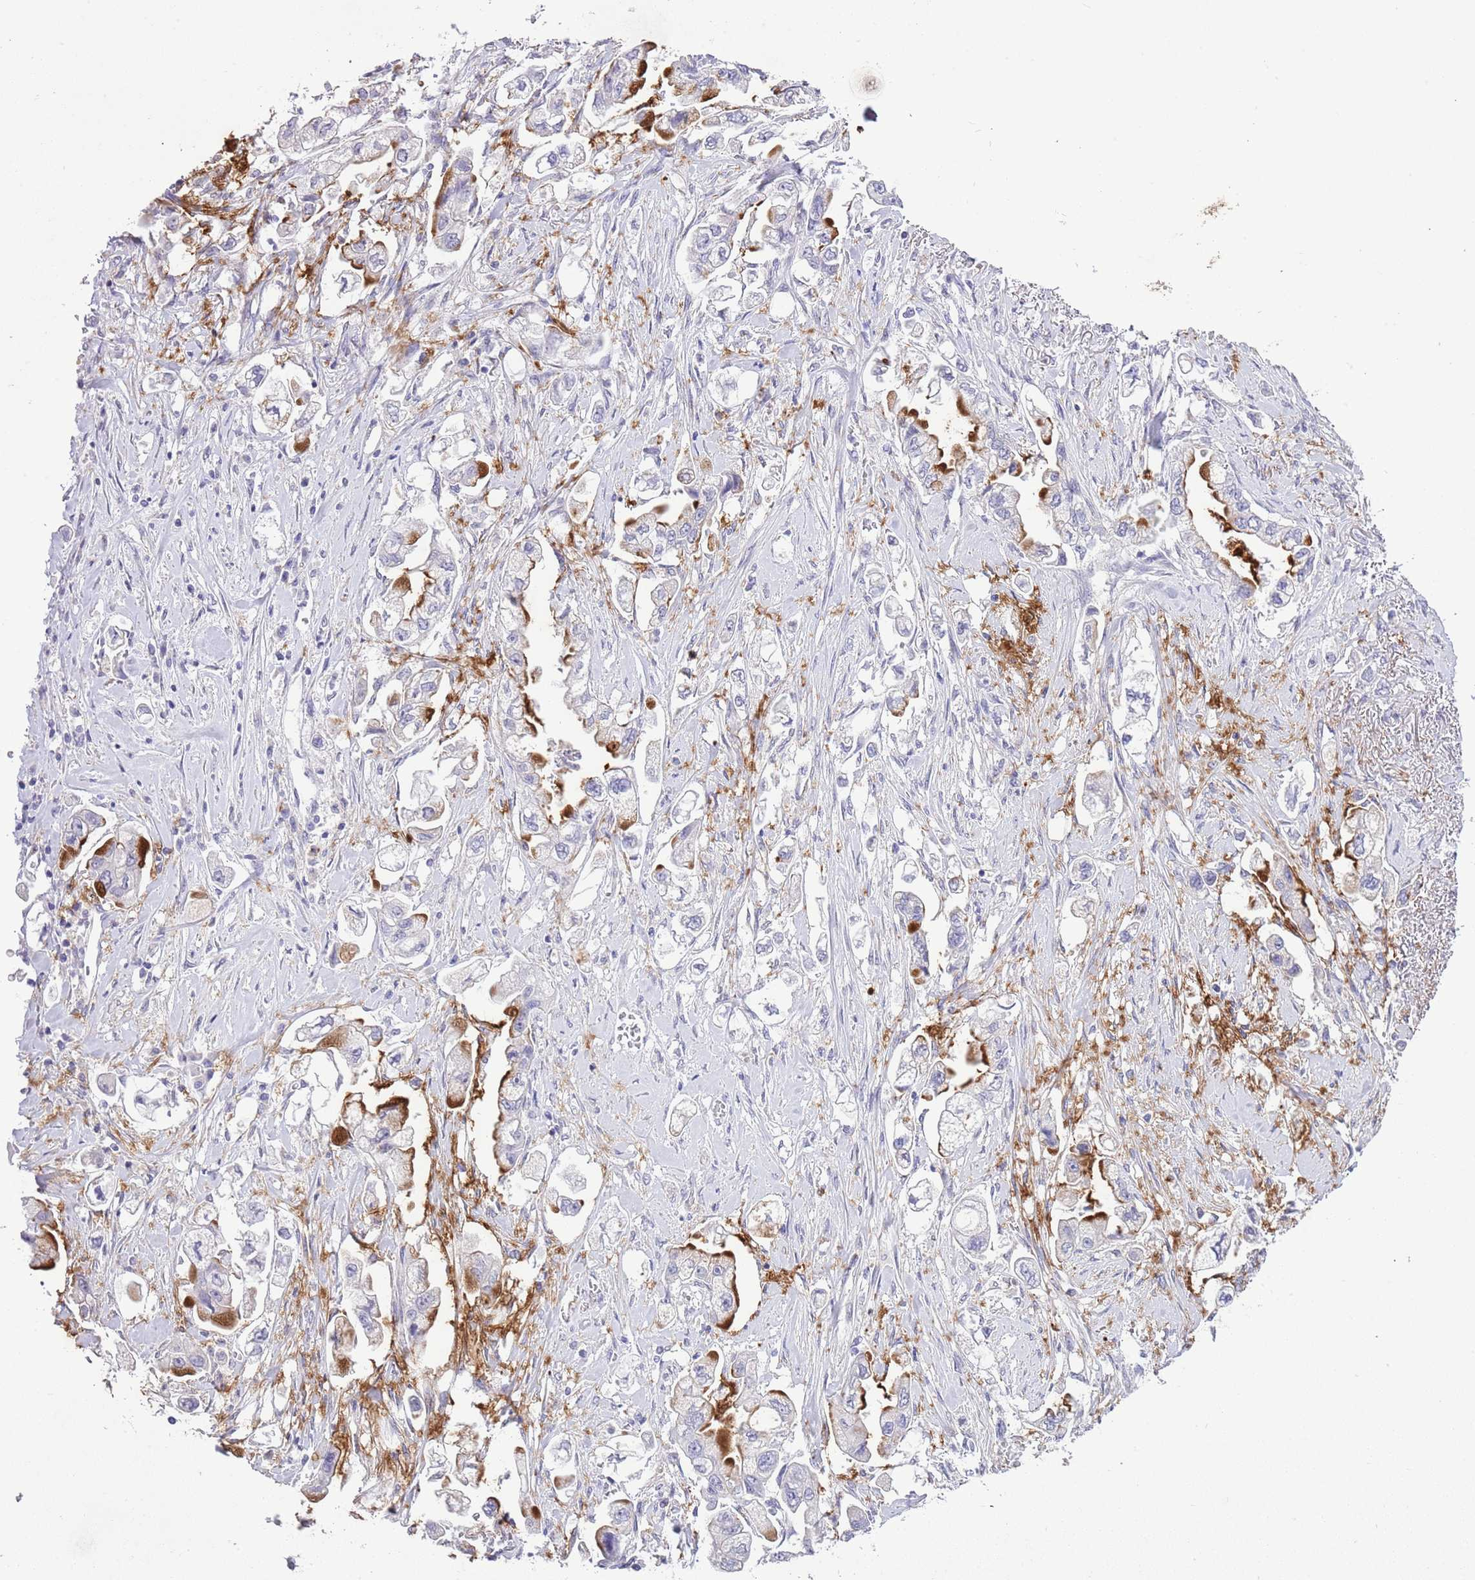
{"staining": {"intensity": "strong", "quantity": "<25%", "location": "cytoplasmic/membranous"}, "tissue": "stomach cancer", "cell_type": "Tumor cells", "image_type": "cancer", "snomed": [{"axis": "morphology", "description": "Adenocarcinoma, NOS"}, {"axis": "topography", "description": "Stomach"}], "caption": "Stomach cancer was stained to show a protein in brown. There is medium levels of strong cytoplasmic/membranous staining in approximately <25% of tumor cells.", "gene": "OR2Z1", "patient": {"sex": "male", "age": 62}}